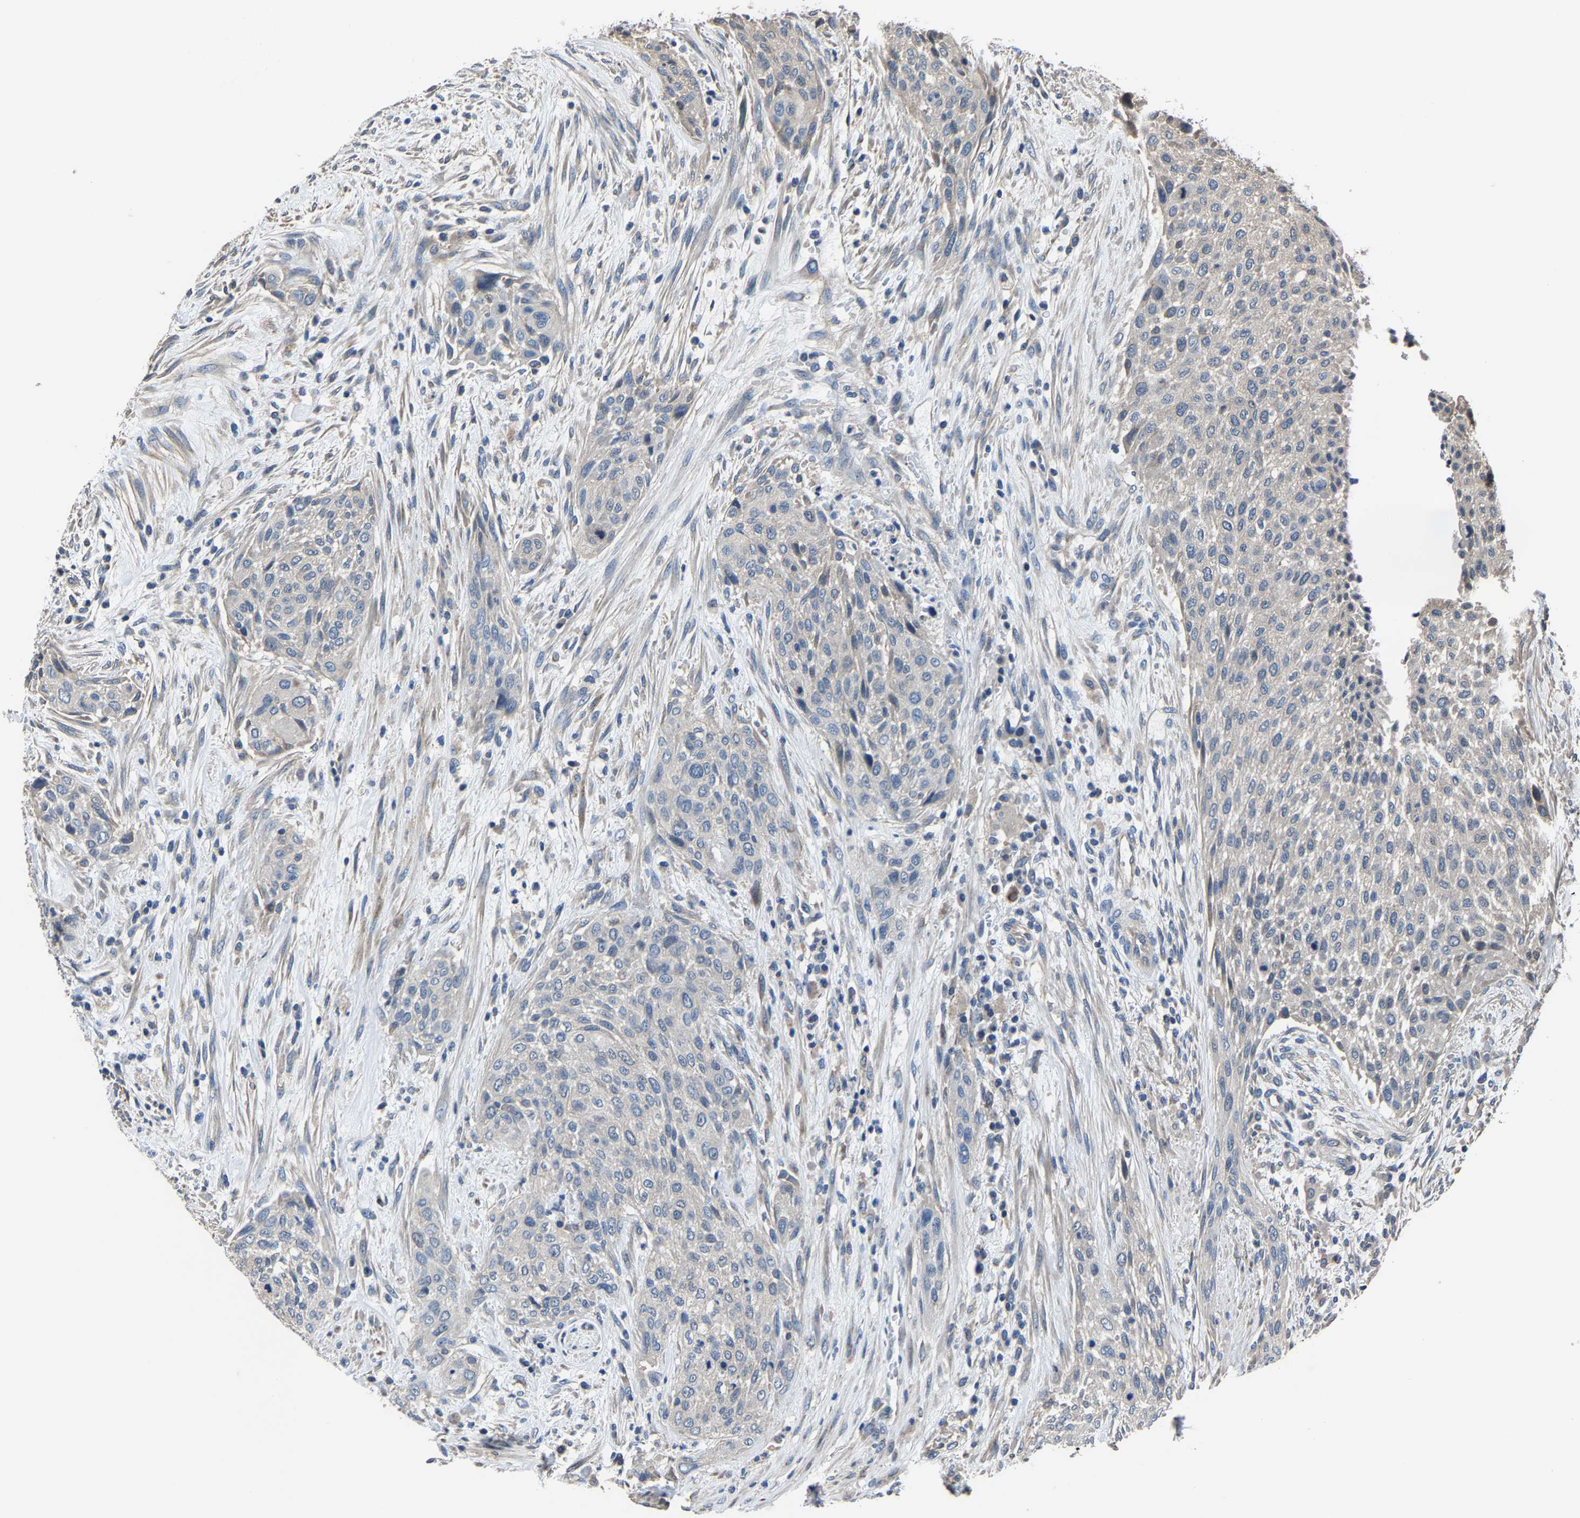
{"staining": {"intensity": "negative", "quantity": "none", "location": "none"}, "tissue": "urothelial cancer", "cell_type": "Tumor cells", "image_type": "cancer", "snomed": [{"axis": "morphology", "description": "Urothelial carcinoma, Low grade"}, {"axis": "morphology", "description": "Urothelial carcinoma, High grade"}, {"axis": "topography", "description": "Urinary bladder"}], "caption": "Immunohistochemical staining of urothelial carcinoma (low-grade) exhibits no significant positivity in tumor cells.", "gene": "STRBP", "patient": {"sex": "male", "age": 35}}